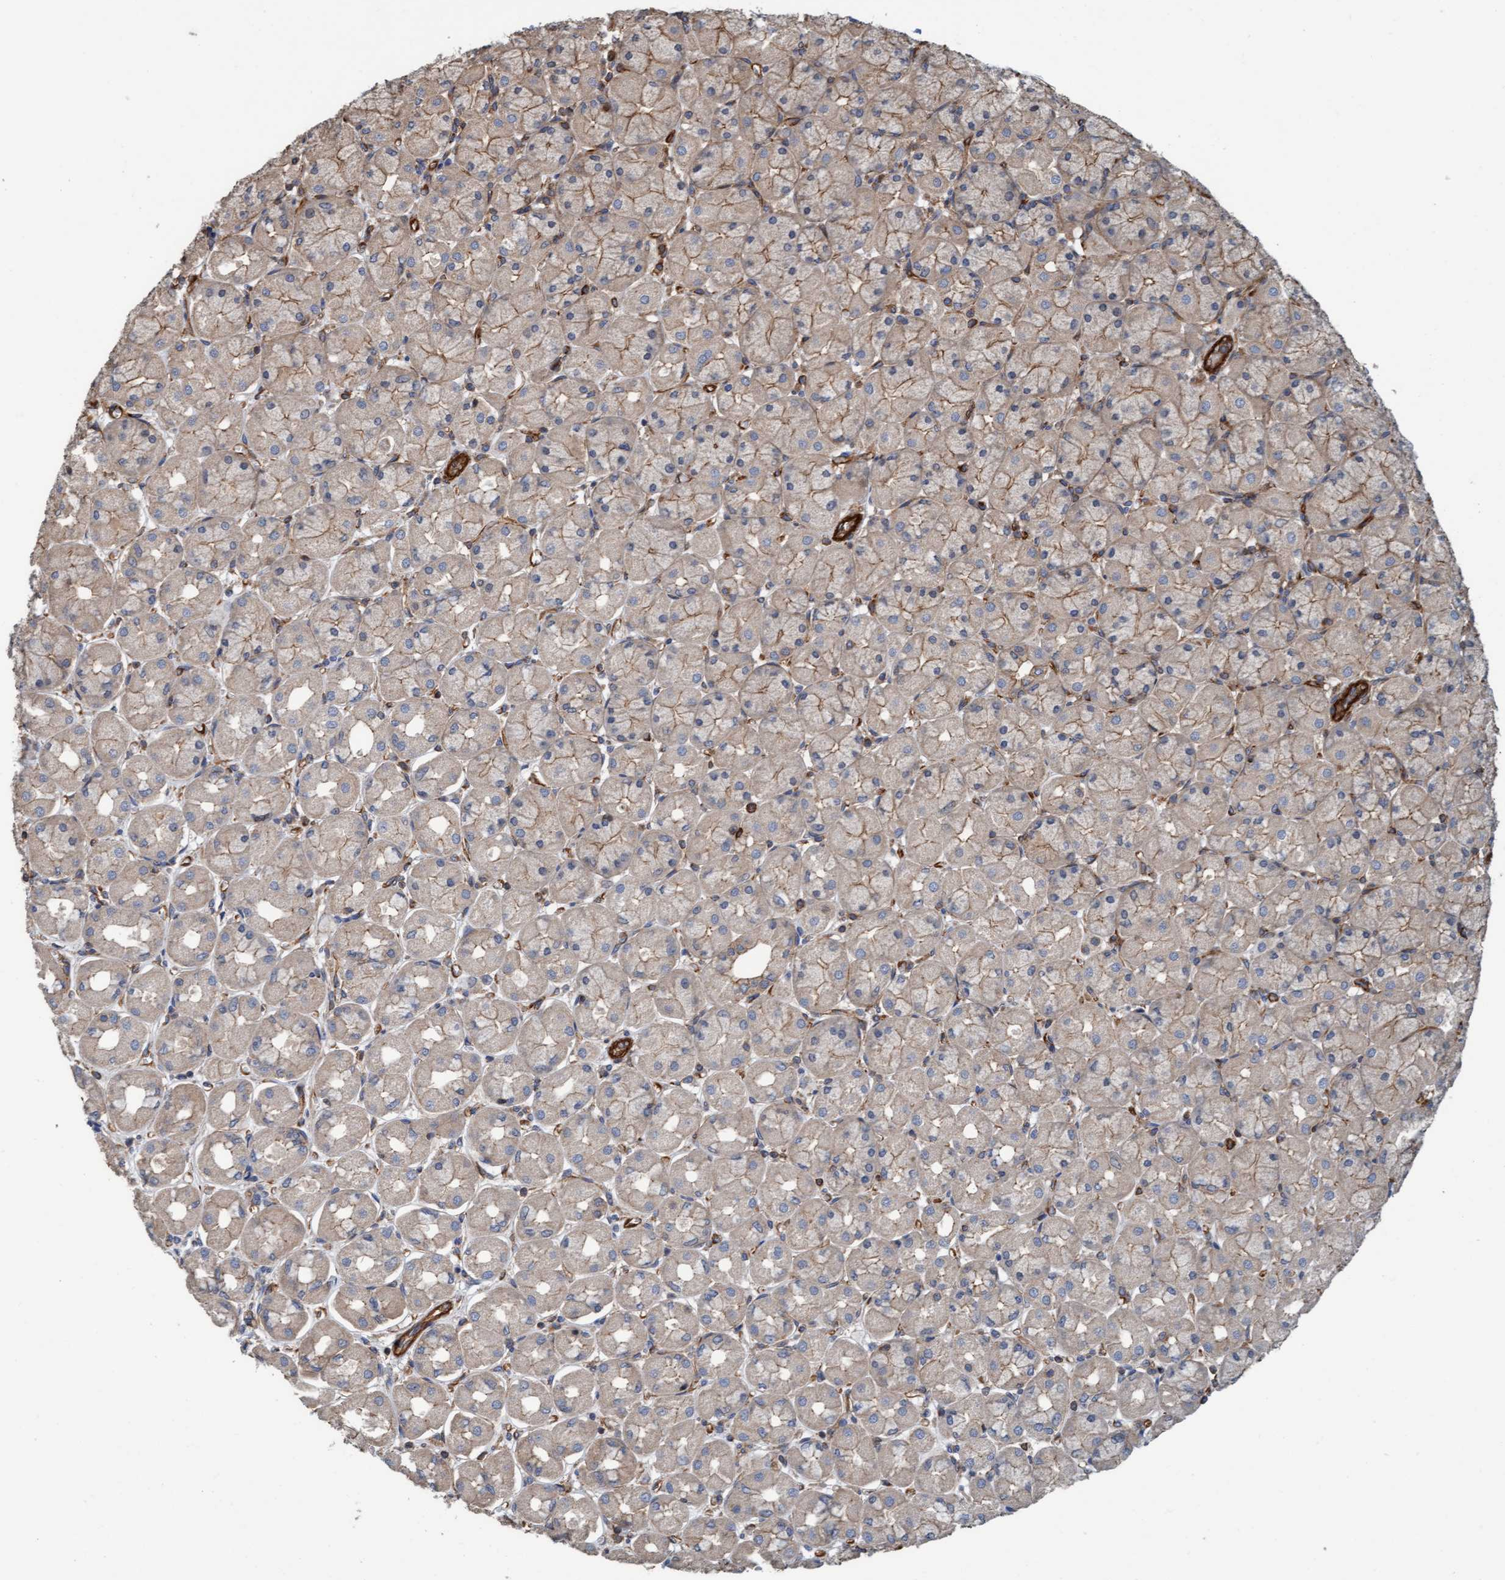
{"staining": {"intensity": "moderate", "quantity": "25%-75%", "location": "cytoplasmic/membranous"}, "tissue": "stomach", "cell_type": "Glandular cells", "image_type": "normal", "snomed": [{"axis": "morphology", "description": "Normal tissue, NOS"}, {"axis": "topography", "description": "Stomach, upper"}], "caption": "Protein staining exhibits moderate cytoplasmic/membranous positivity in about 25%-75% of glandular cells in unremarkable stomach.", "gene": "STXBP4", "patient": {"sex": "female", "age": 56}}